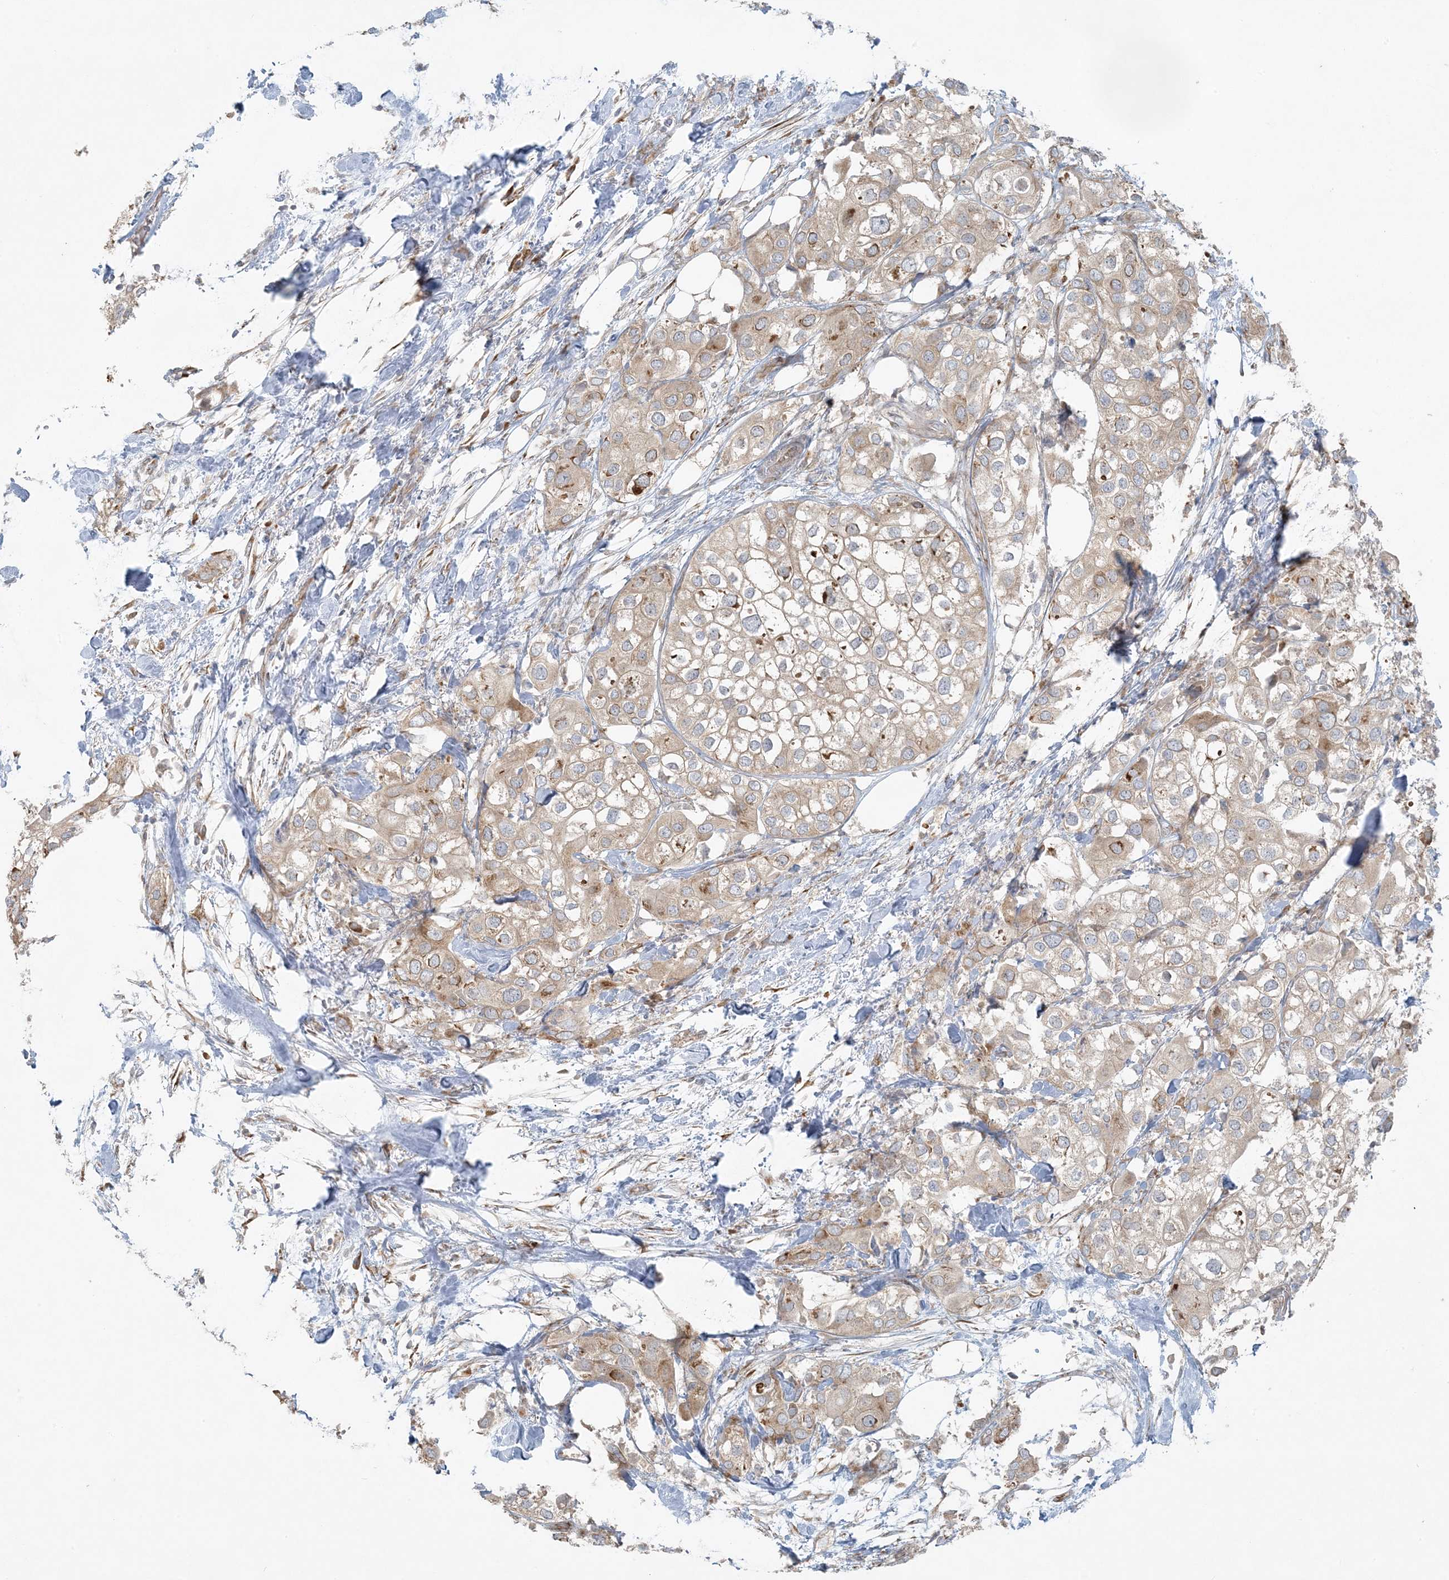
{"staining": {"intensity": "weak", "quantity": ">75%", "location": "cytoplasmic/membranous"}, "tissue": "urothelial cancer", "cell_type": "Tumor cells", "image_type": "cancer", "snomed": [{"axis": "morphology", "description": "Urothelial carcinoma, High grade"}, {"axis": "topography", "description": "Urinary bladder"}], "caption": "This histopathology image shows urothelial cancer stained with immunohistochemistry to label a protein in brown. The cytoplasmic/membranous of tumor cells show weak positivity for the protein. Nuclei are counter-stained blue.", "gene": "ZNF263", "patient": {"sex": "male", "age": 64}}